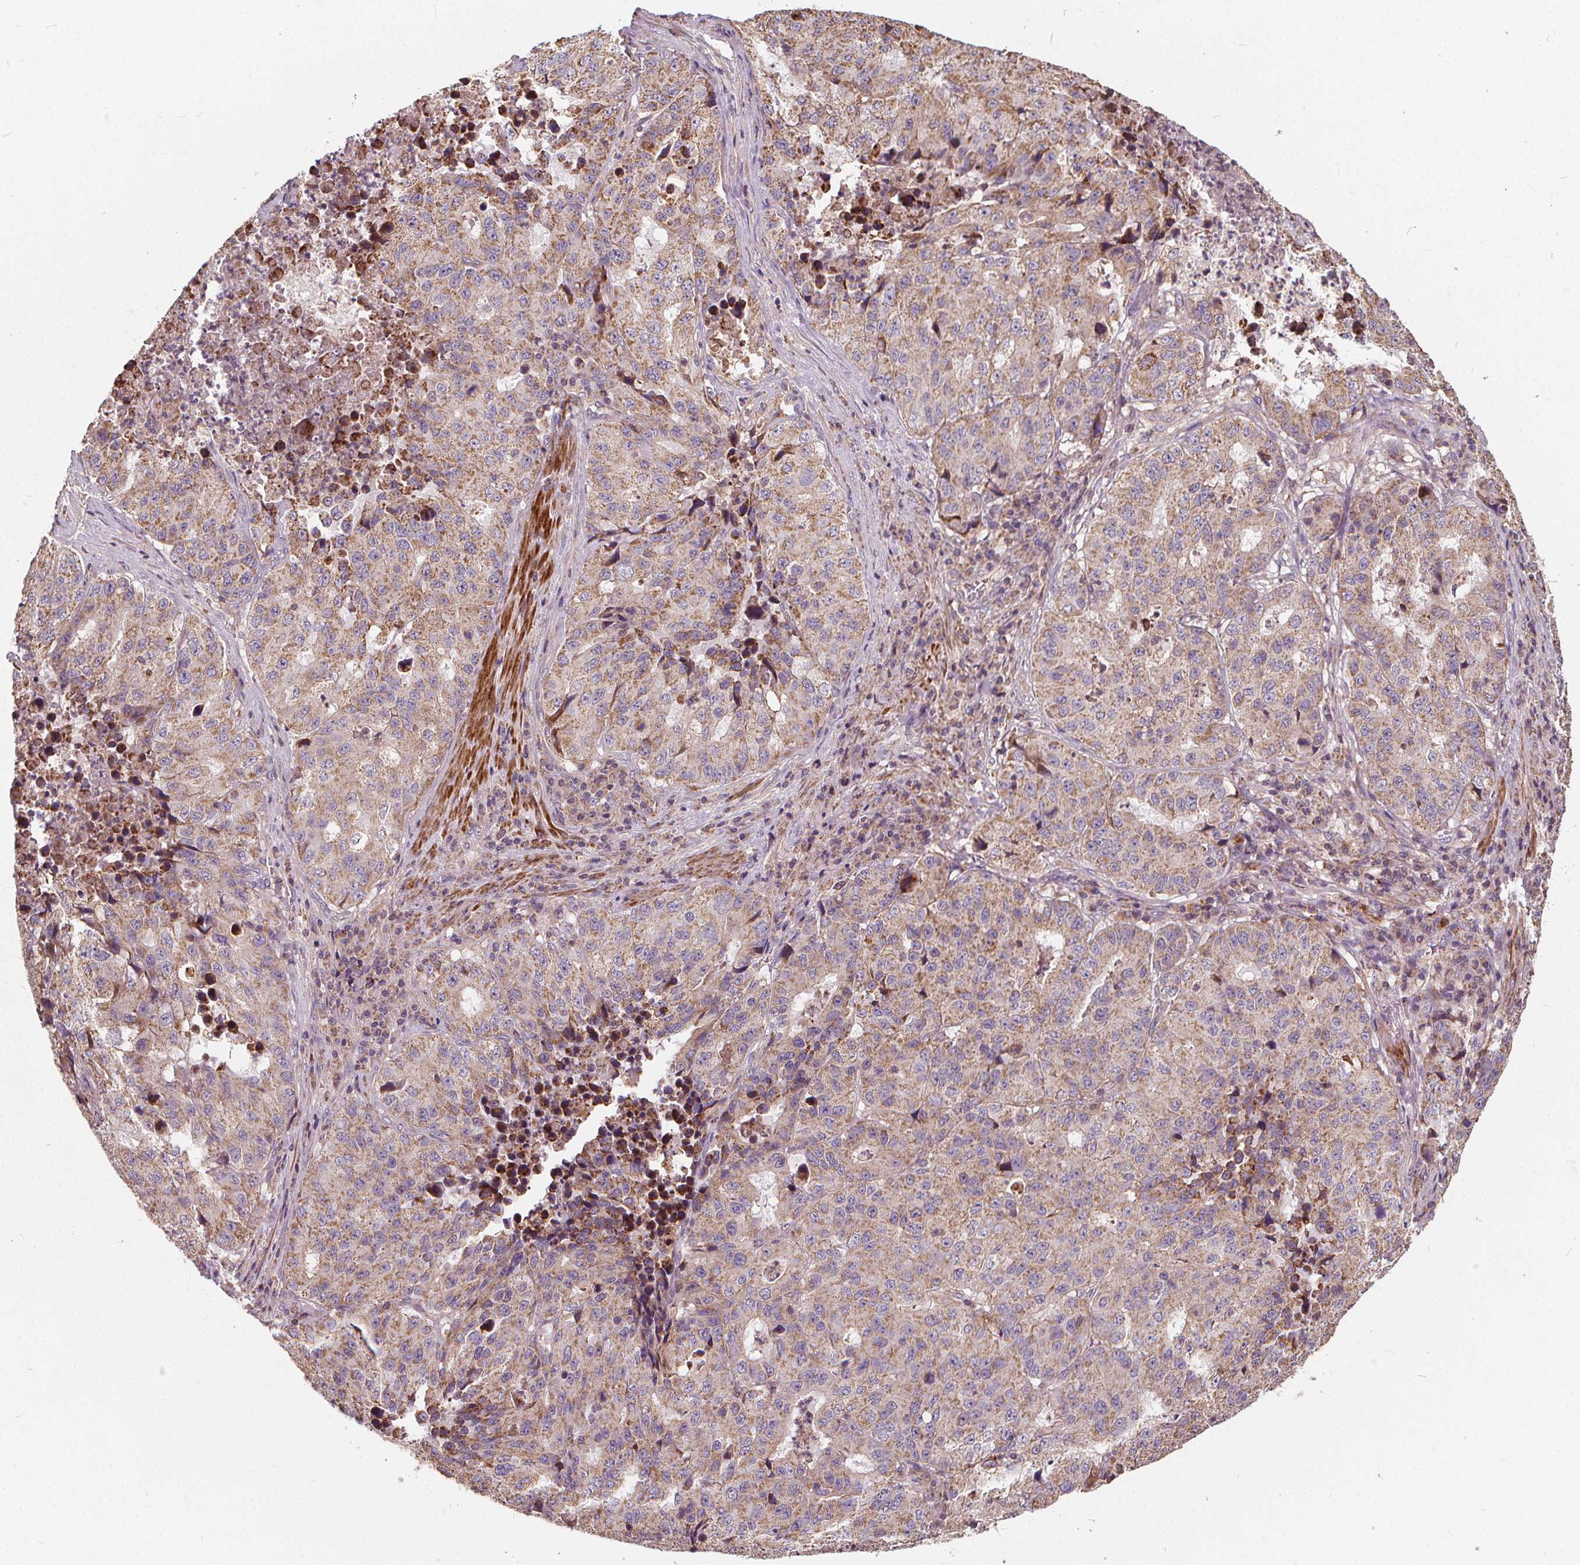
{"staining": {"intensity": "moderate", "quantity": ">75%", "location": "cytoplasmic/membranous"}, "tissue": "stomach cancer", "cell_type": "Tumor cells", "image_type": "cancer", "snomed": [{"axis": "morphology", "description": "Adenocarcinoma, NOS"}, {"axis": "topography", "description": "Stomach"}], "caption": "Protein expression analysis of human stomach cancer (adenocarcinoma) reveals moderate cytoplasmic/membranous staining in about >75% of tumor cells. (brown staining indicates protein expression, while blue staining denotes nuclei).", "gene": "ORAI2", "patient": {"sex": "male", "age": 71}}